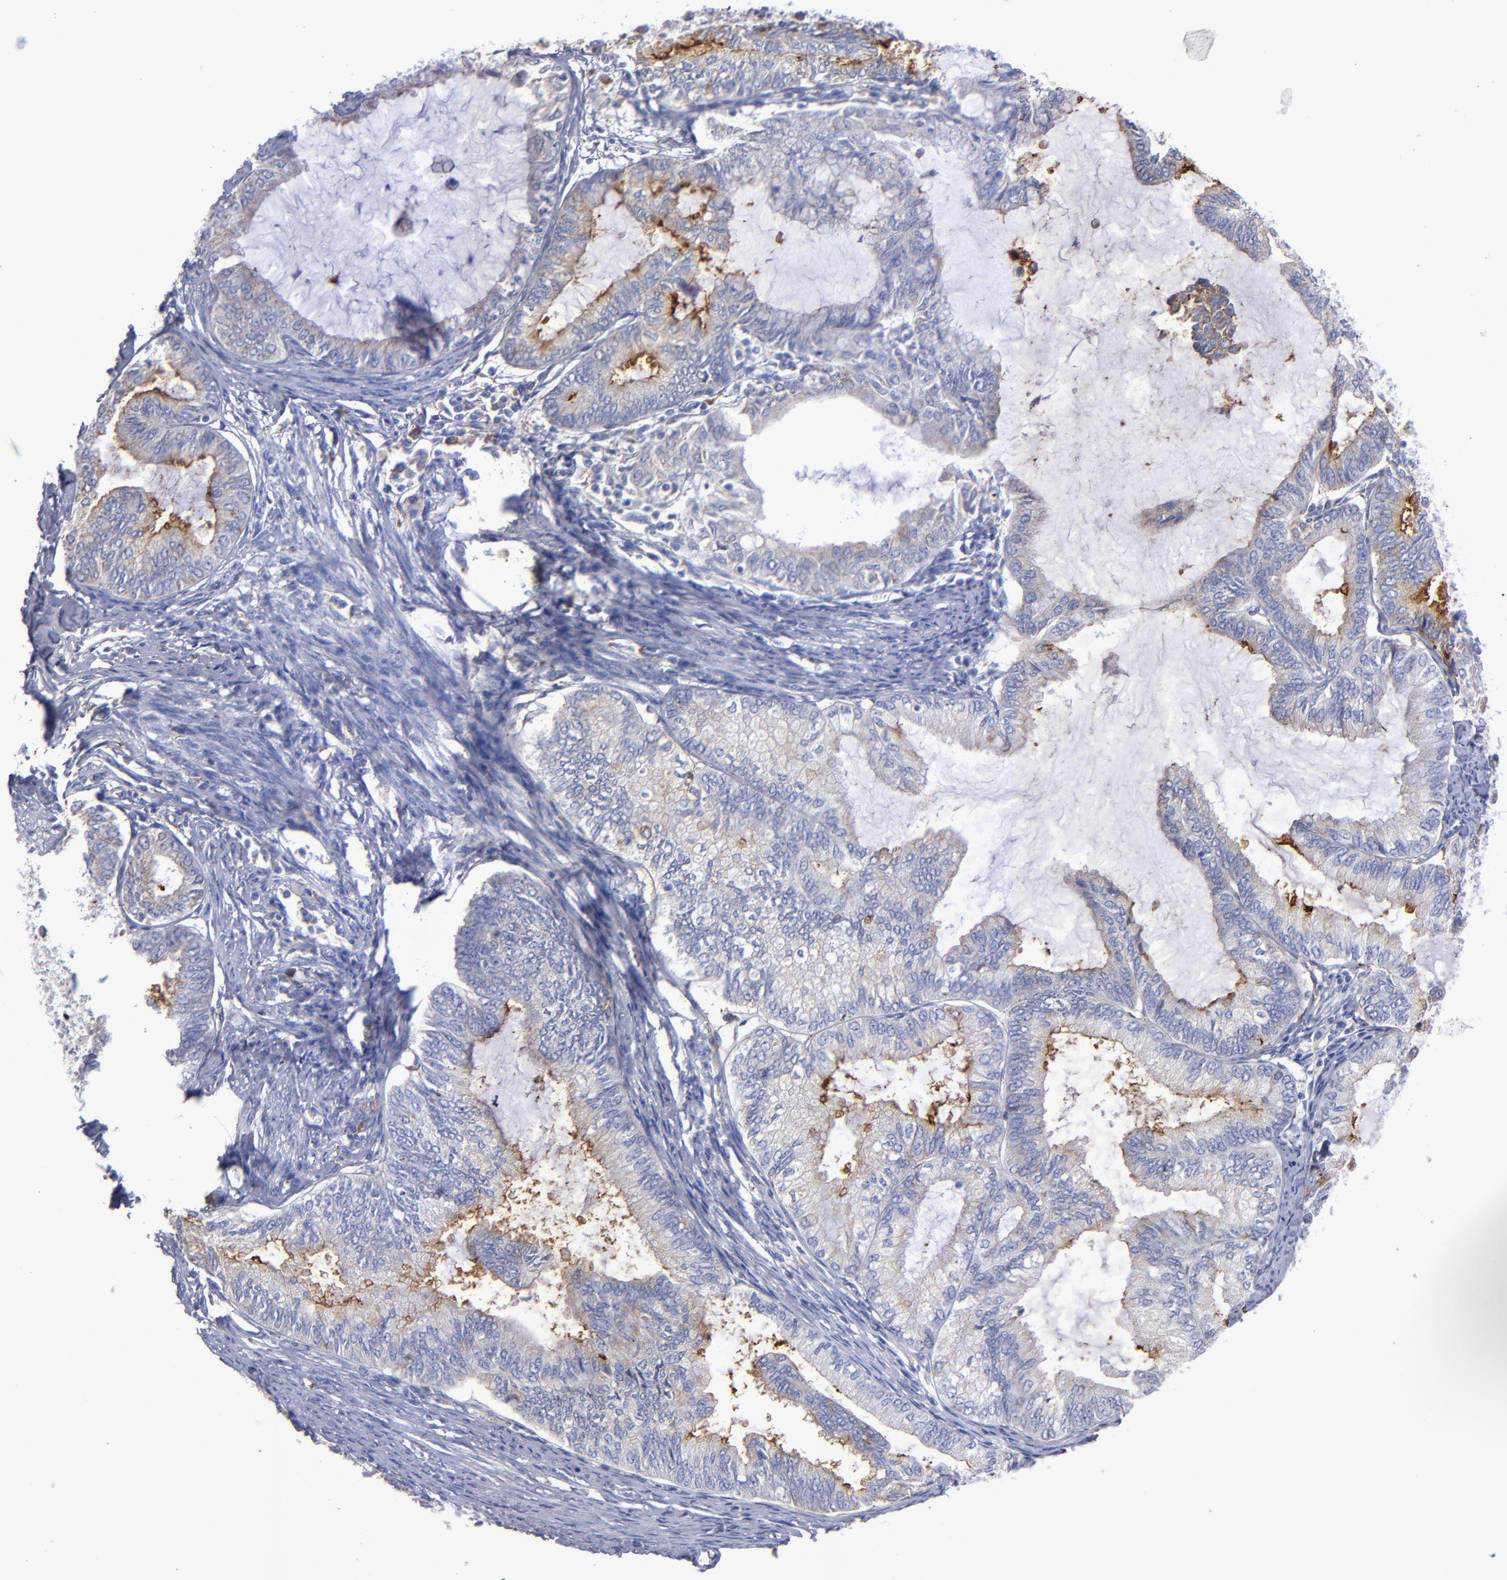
{"staining": {"intensity": "moderate", "quantity": "25%-75%", "location": "cytoplasmic/membranous"}, "tissue": "endometrial cancer", "cell_type": "Tumor cells", "image_type": "cancer", "snomed": [{"axis": "morphology", "description": "Adenocarcinoma, NOS"}, {"axis": "topography", "description": "Endometrium"}], "caption": "Protein staining exhibits moderate cytoplasmic/membranous expression in approximately 25%-75% of tumor cells in endometrial cancer. The staining was performed using DAB, with brown indicating positive protein expression. Nuclei are stained blue with hematoxylin.", "gene": "MFGE8", "patient": {"sex": "female", "age": 86}}